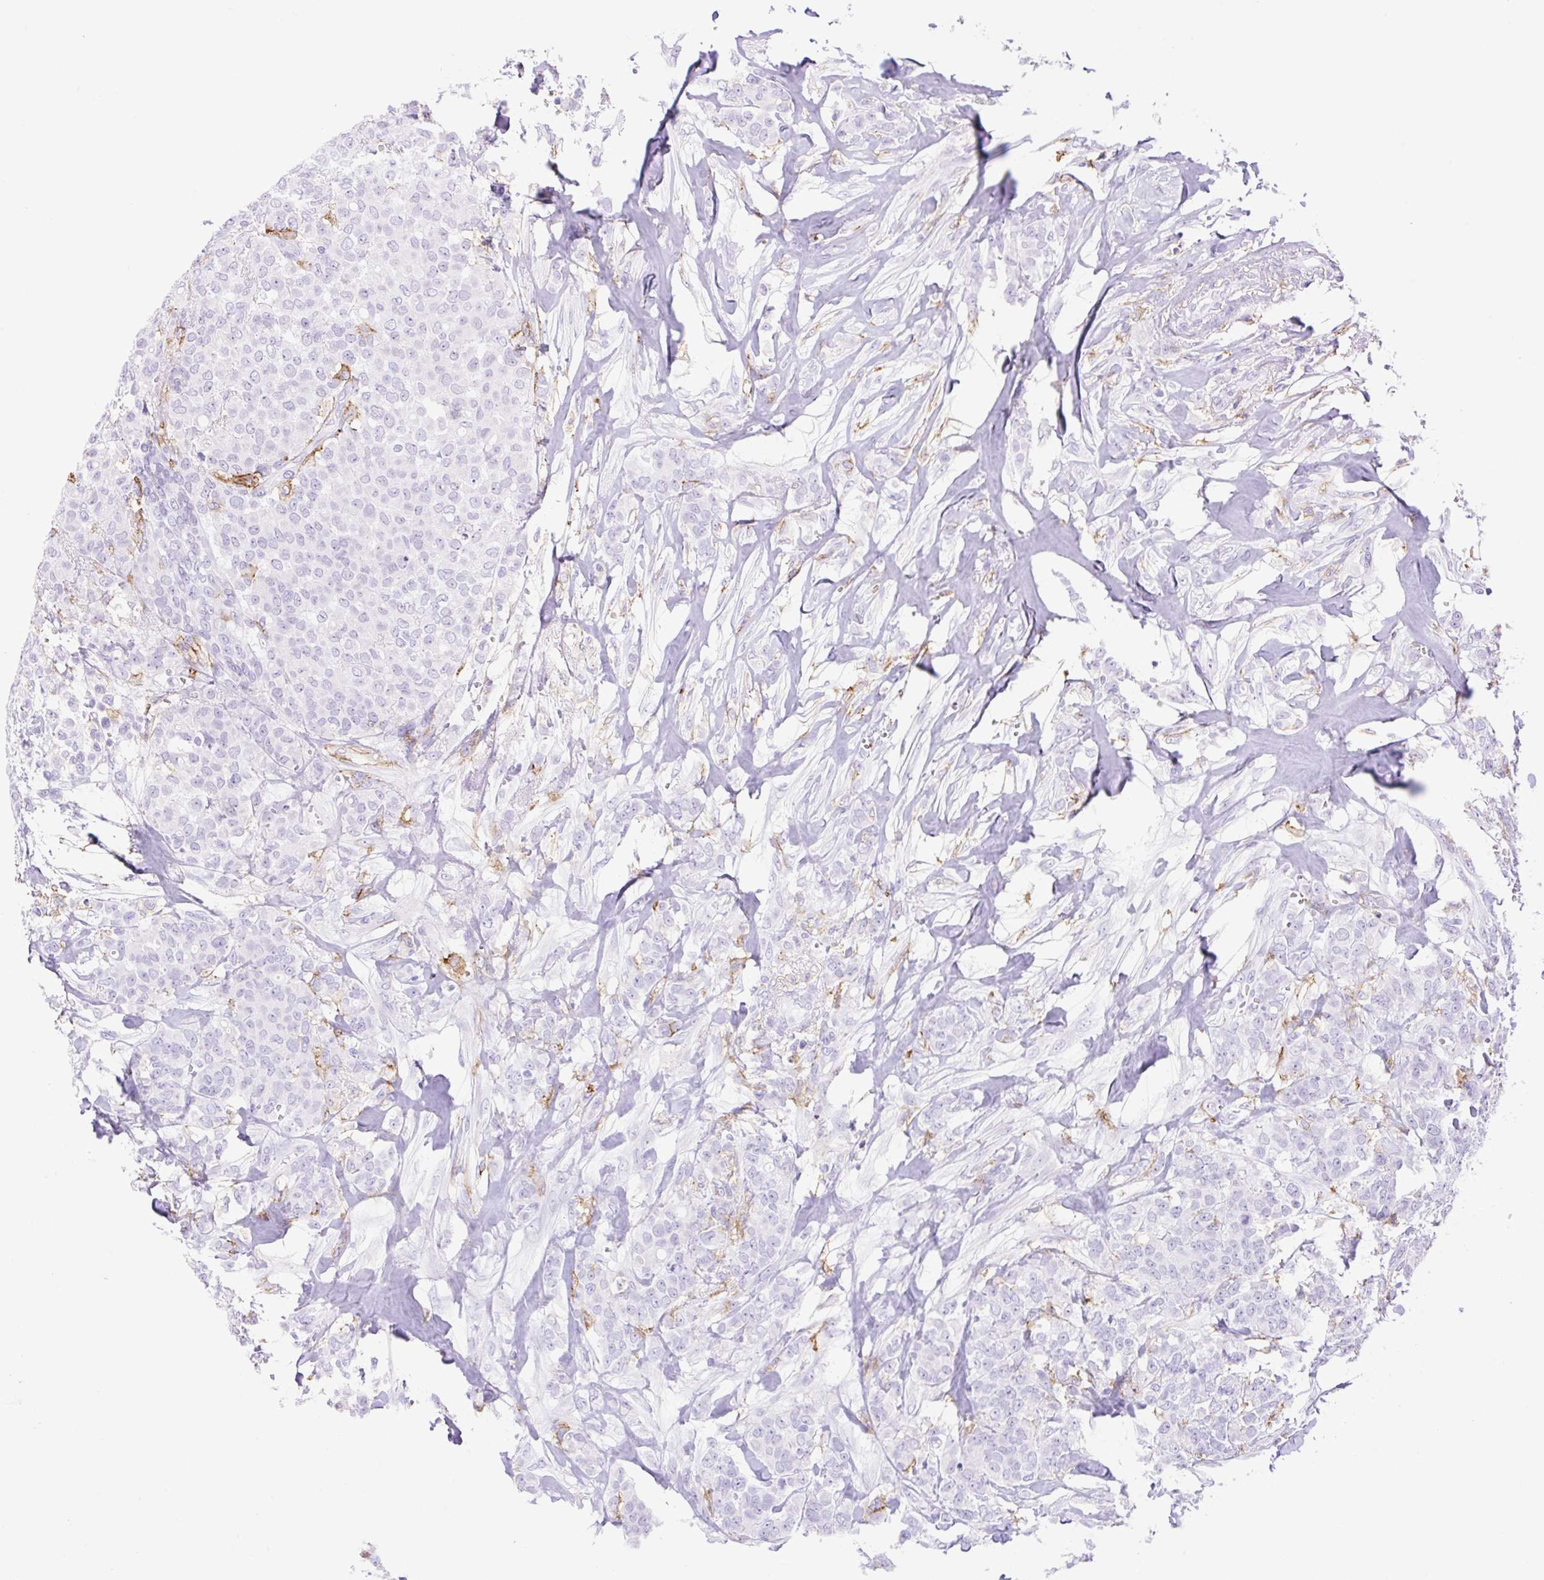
{"staining": {"intensity": "negative", "quantity": "none", "location": "none"}, "tissue": "breast cancer", "cell_type": "Tumor cells", "image_type": "cancer", "snomed": [{"axis": "morphology", "description": "Lobular carcinoma"}, {"axis": "topography", "description": "Breast"}], "caption": "IHC micrograph of neoplastic tissue: breast cancer (lobular carcinoma) stained with DAB (3,3'-diaminobenzidine) shows no significant protein expression in tumor cells. (Brightfield microscopy of DAB (3,3'-diaminobenzidine) IHC at high magnification).", "gene": "SIGLEC1", "patient": {"sex": "female", "age": 91}}